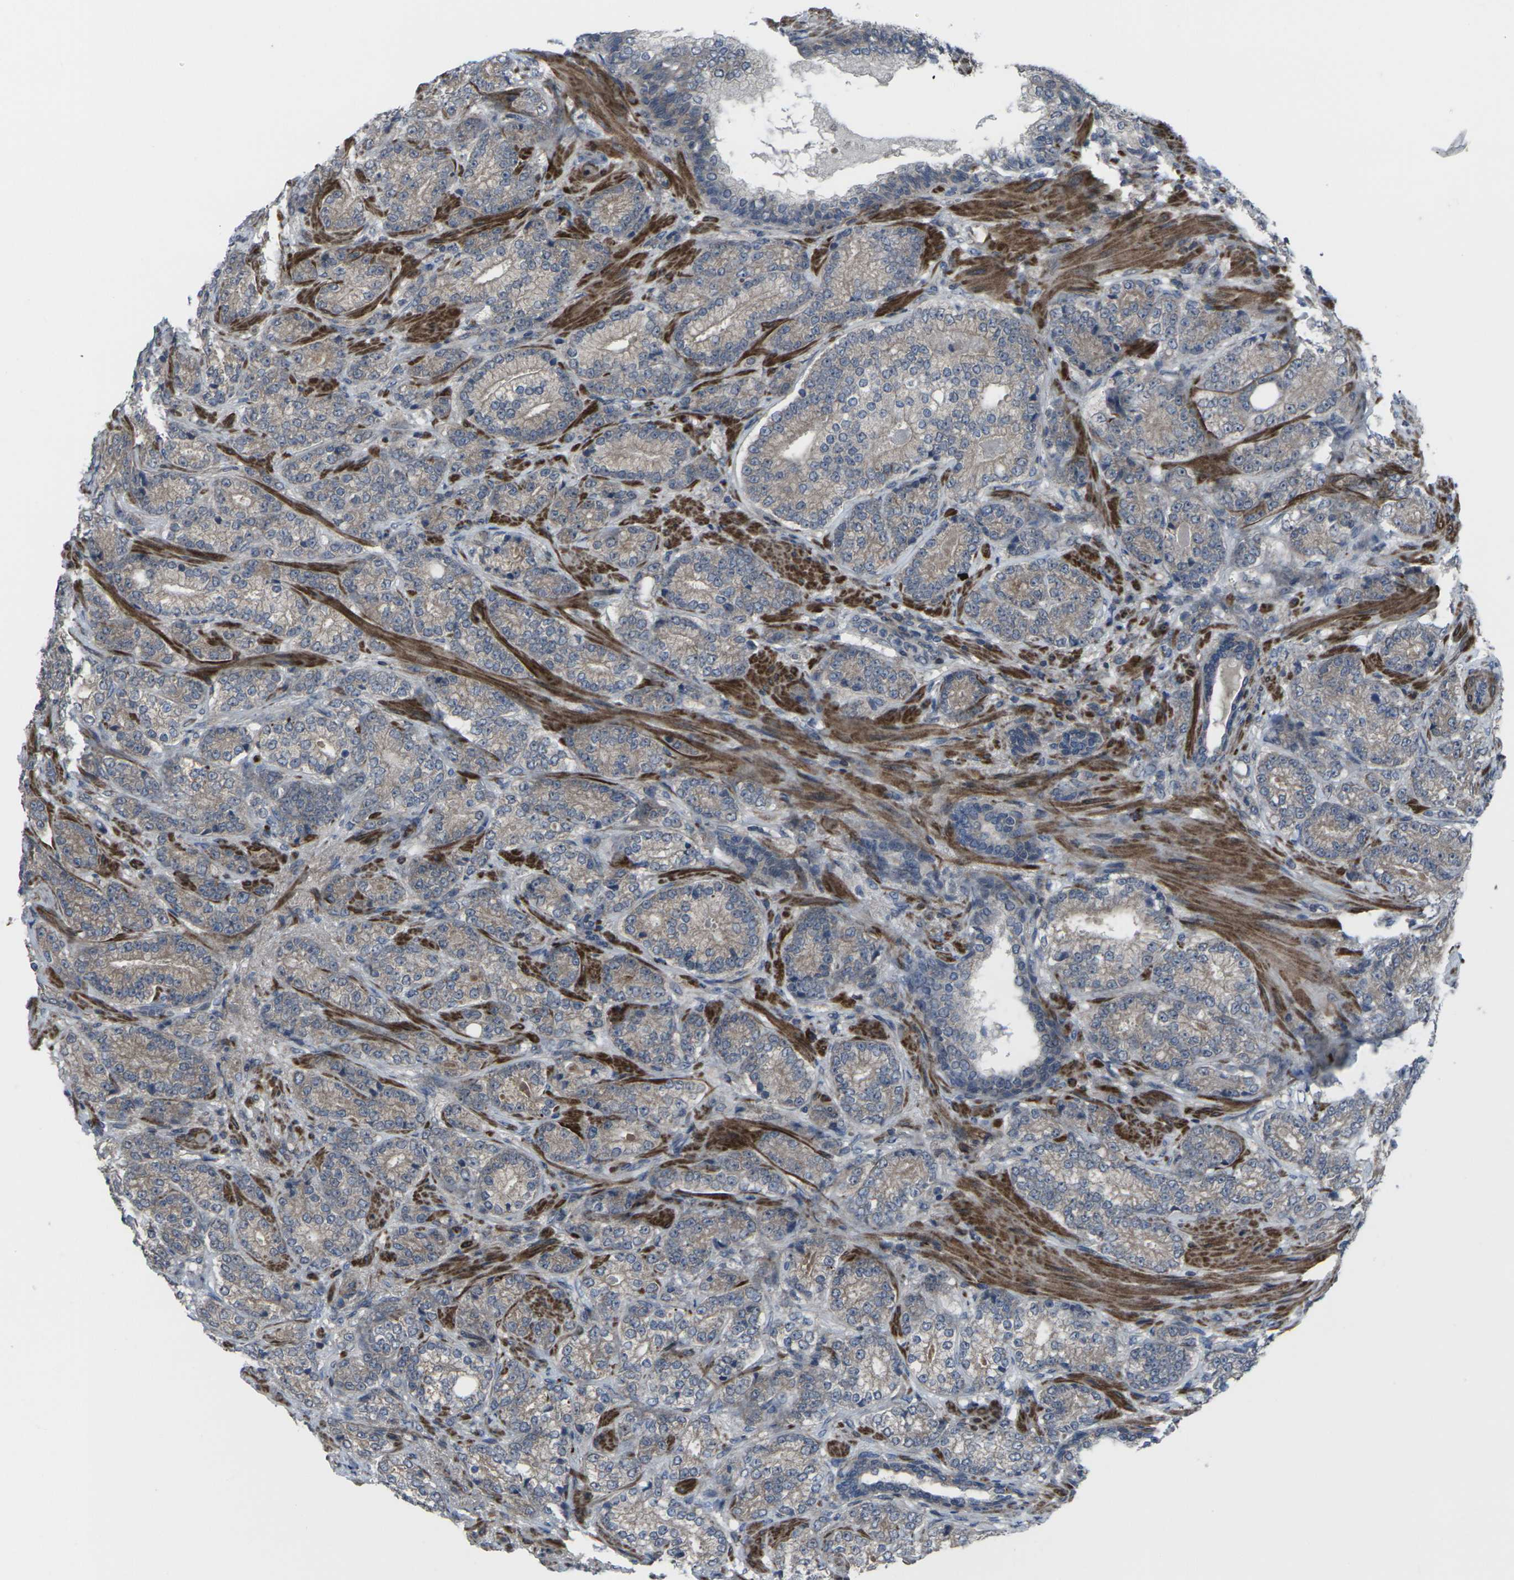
{"staining": {"intensity": "weak", "quantity": ">75%", "location": "cytoplasmic/membranous"}, "tissue": "prostate cancer", "cell_type": "Tumor cells", "image_type": "cancer", "snomed": [{"axis": "morphology", "description": "Adenocarcinoma, High grade"}, {"axis": "topography", "description": "Prostate"}], "caption": "A micrograph showing weak cytoplasmic/membranous staining in about >75% of tumor cells in prostate cancer, as visualized by brown immunohistochemical staining.", "gene": "CCR10", "patient": {"sex": "male", "age": 61}}